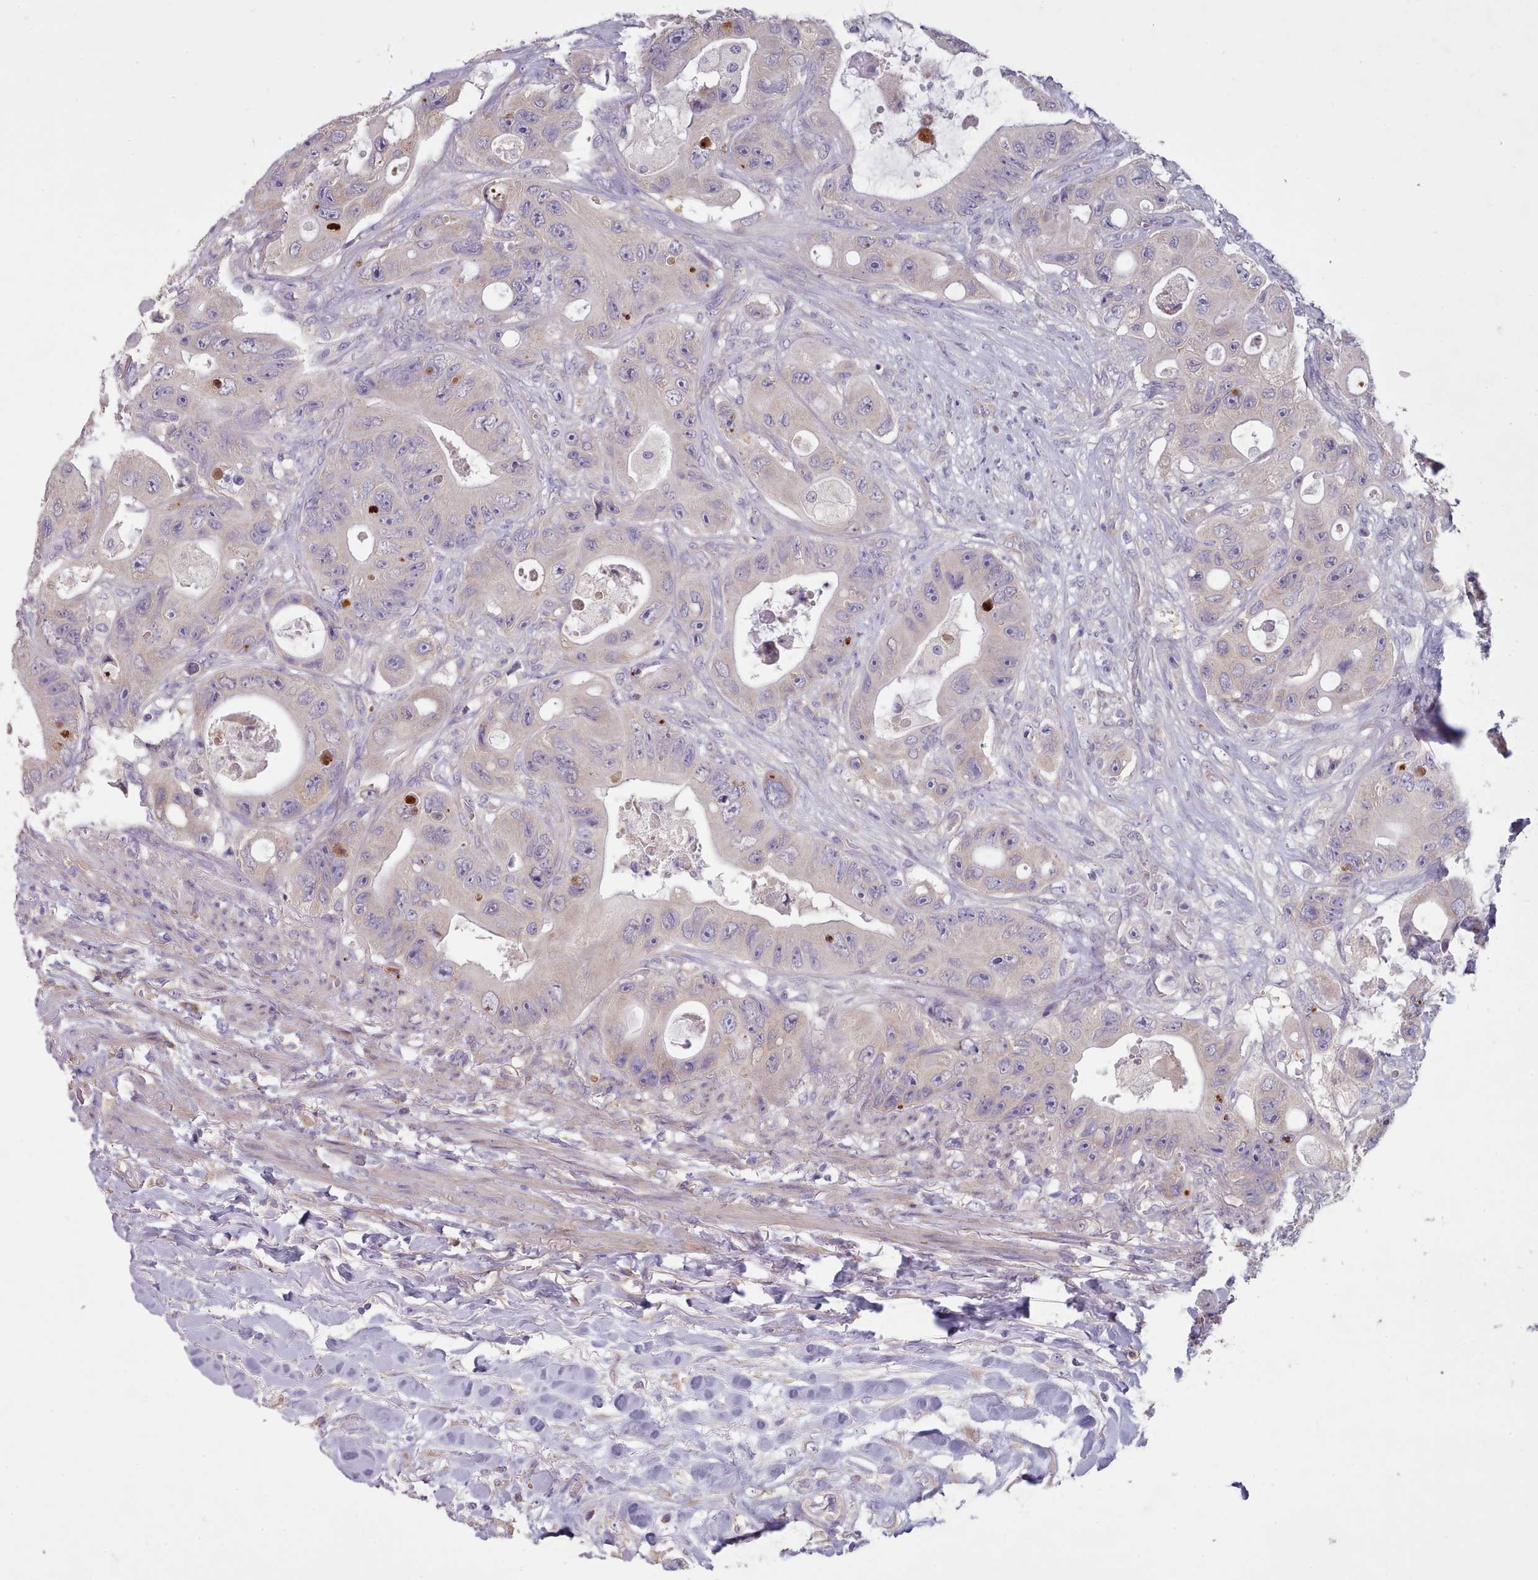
{"staining": {"intensity": "weak", "quantity": "<25%", "location": "cytoplasmic/membranous"}, "tissue": "colorectal cancer", "cell_type": "Tumor cells", "image_type": "cancer", "snomed": [{"axis": "morphology", "description": "Adenocarcinoma, NOS"}, {"axis": "topography", "description": "Colon"}], "caption": "Immunohistochemistry (IHC) of human colorectal adenocarcinoma shows no expression in tumor cells.", "gene": "DPF1", "patient": {"sex": "female", "age": 46}}